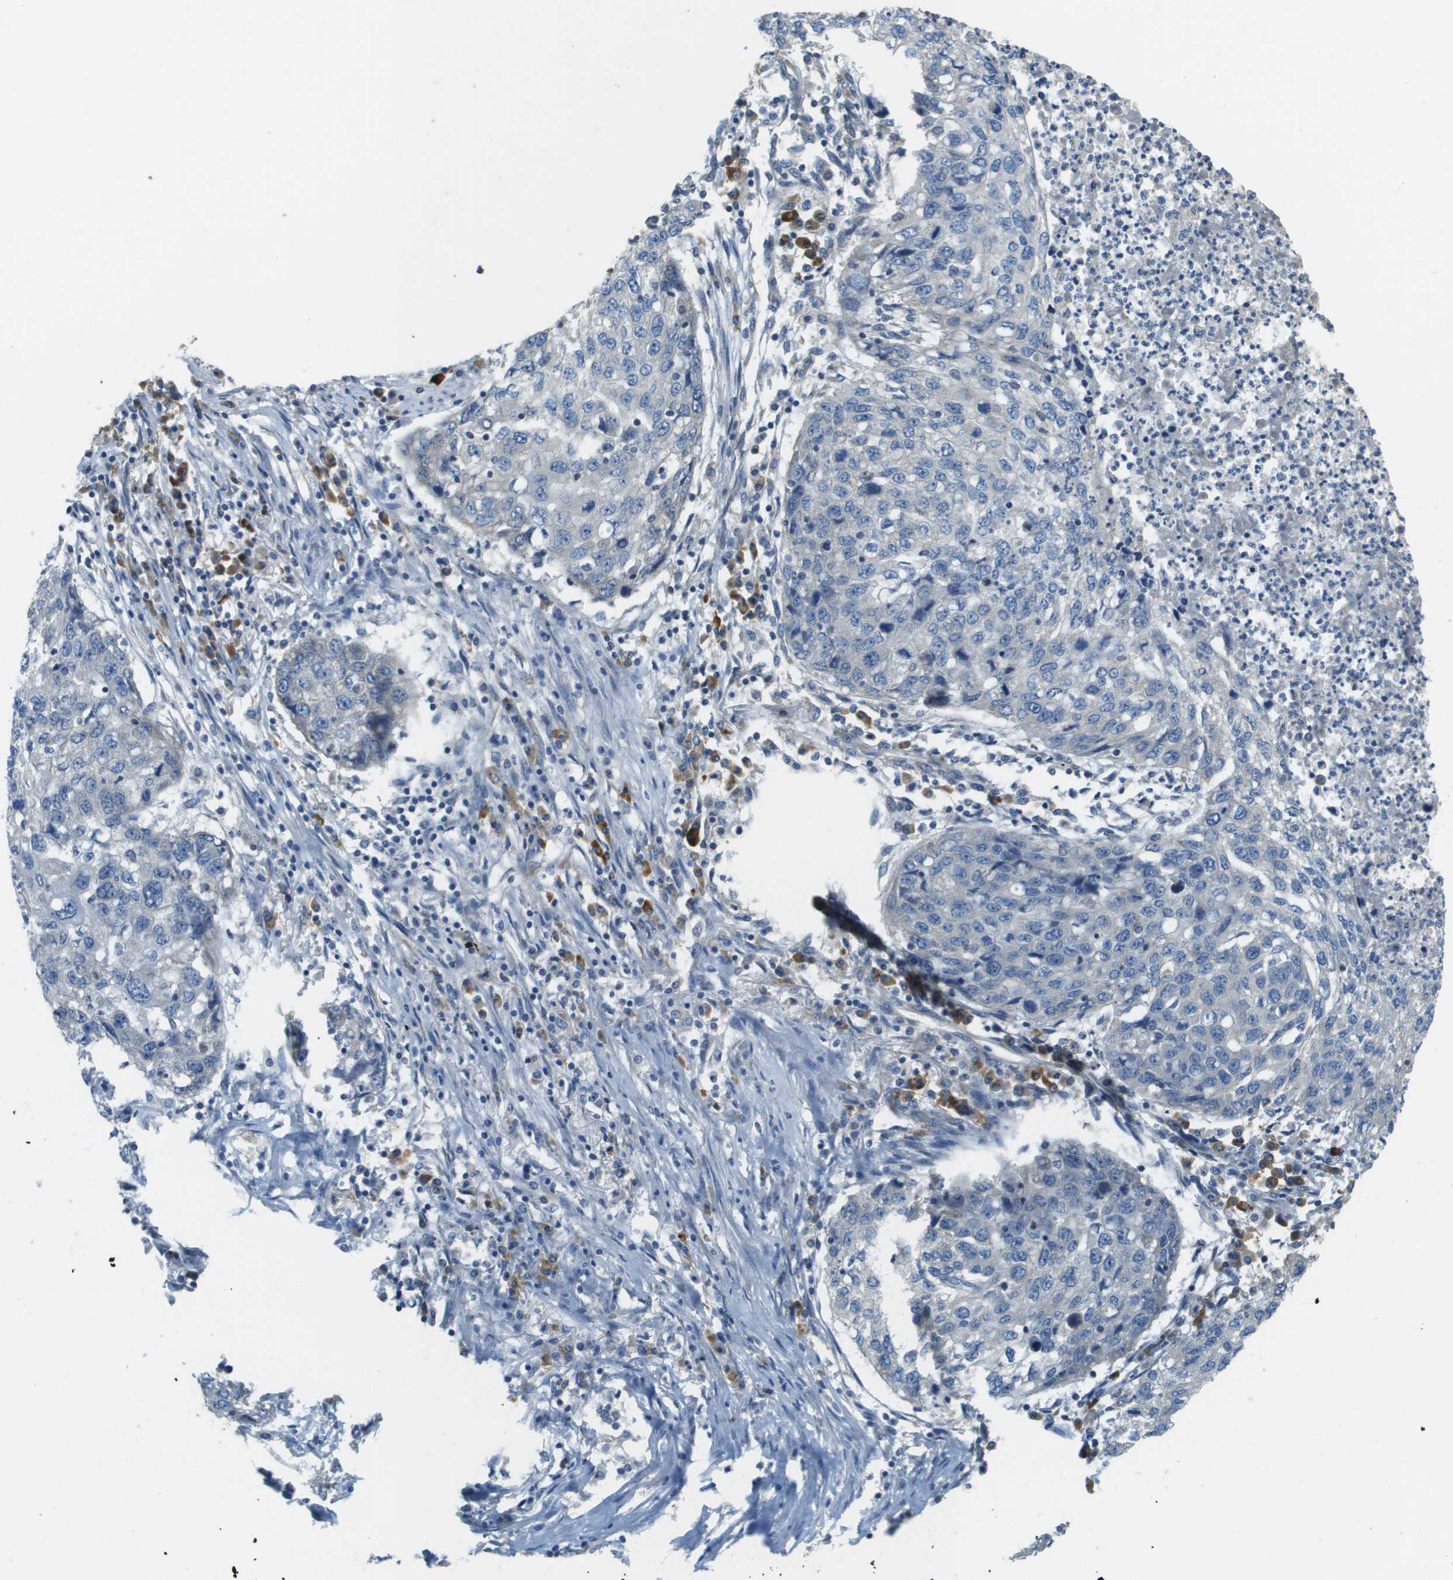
{"staining": {"intensity": "negative", "quantity": "none", "location": "none"}, "tissue": "lung cancer", "cell_type": "Tumor cells", "image_type": "cancer", "snomed": [{"axis": "morphology", "description": "Squamous cell carcinoma, NOS"}, {"axis": "topography", "description": "Lung"}], "caption": "This histopathology image is of lung cancer (squamous cell carcinoma) stained with immunohistochemistry (IHC) to label a protein in brown with the nuclei are counter-stained blue. There is no positivity in tumor cells.", "gene": "DNAJB11", "patient": {"sex": "female", "age": 63}}